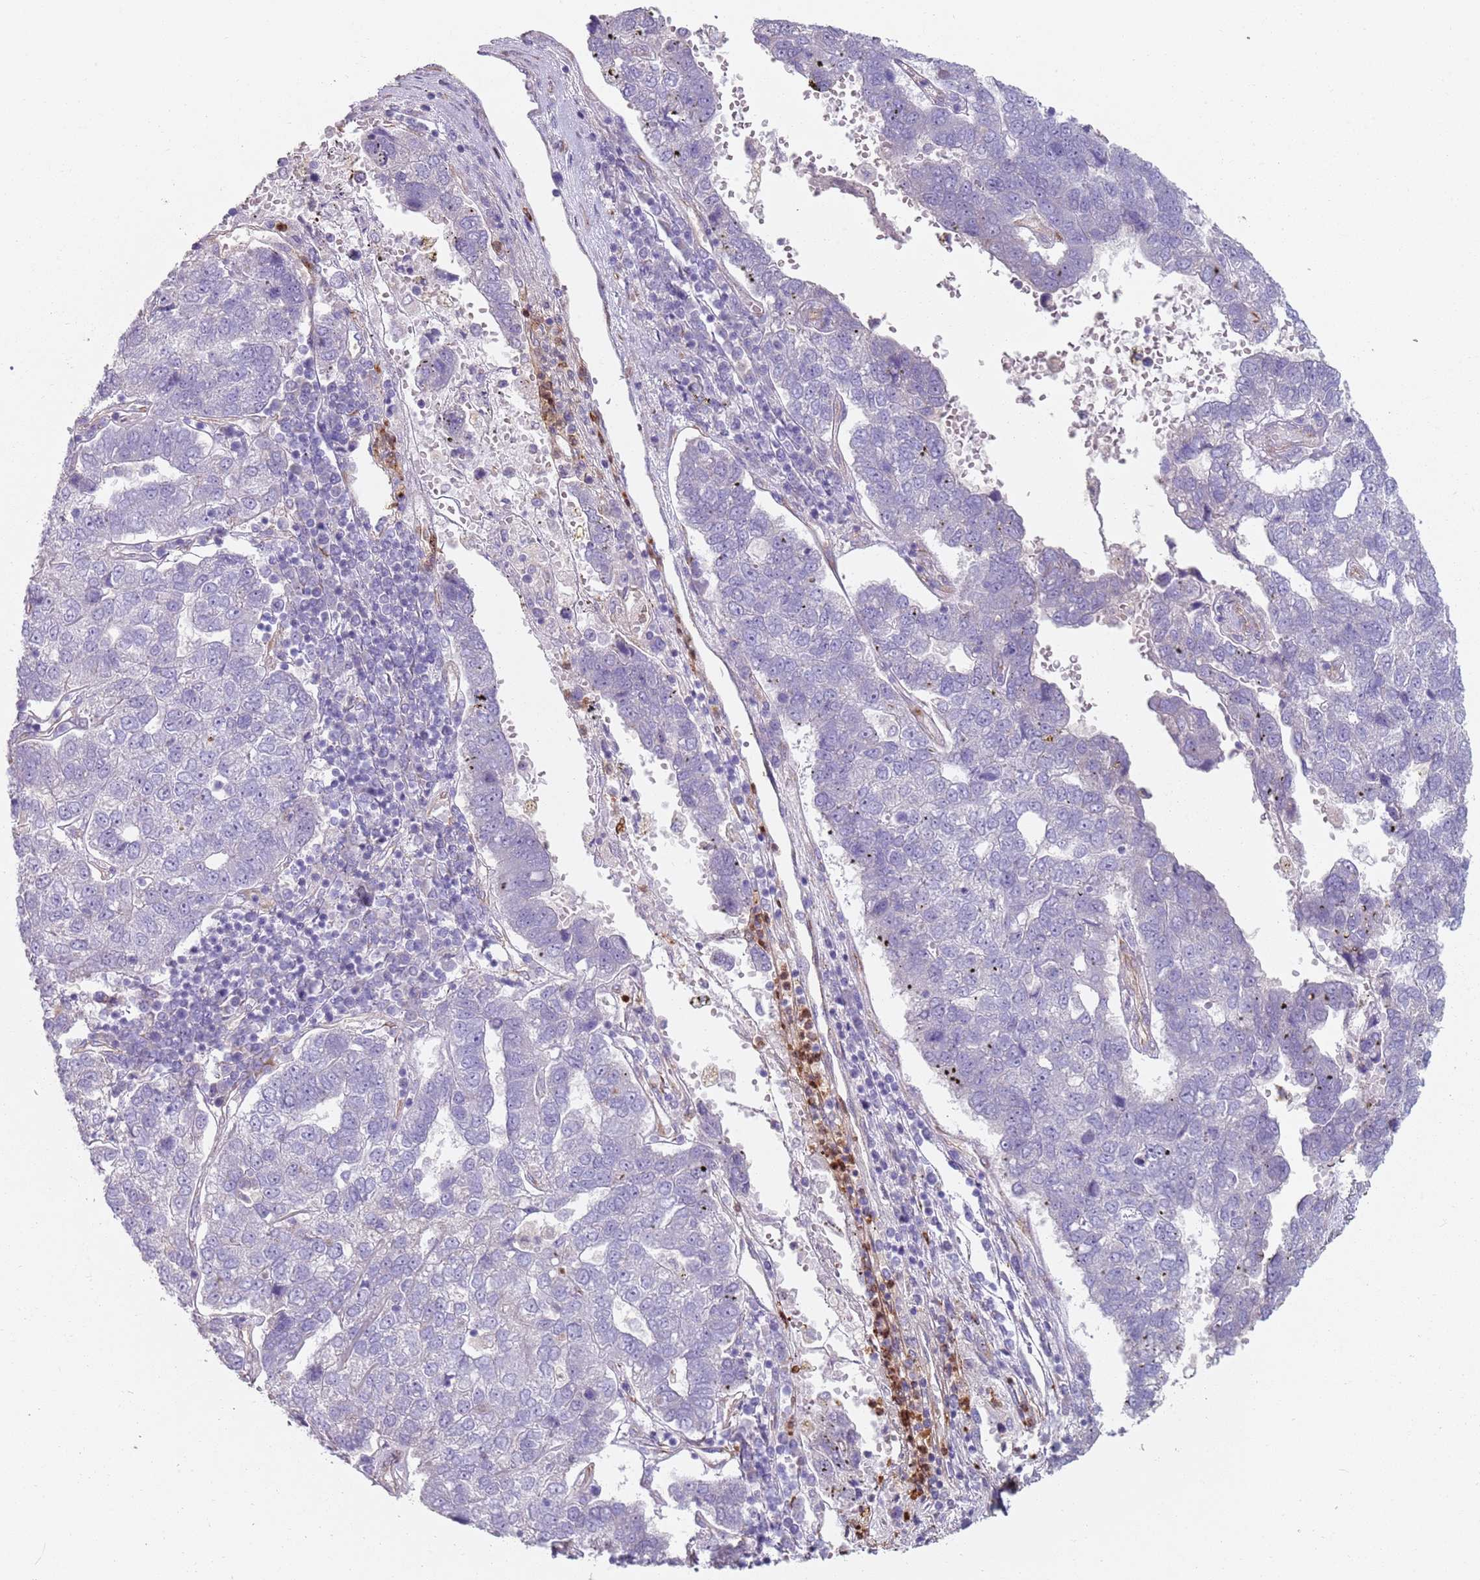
{"staining": {"intensity": "negative", "quantity": "none", "location": "none"}, "tissue": "pancreatic cancer", "cell_type": "Tumor cells", "image_type": "cancer", "snomed": [{"axis": "morphology", "description": "Adenocarcinoma, NOS"}, {"axis": "topography", "description": "Pancreas"}], "caption": "The photomicrograph reveals no staining of tumor cells in pancreatic cancer (adenocarcinoma). (Immunohistochemistry, brightfield microscopy, high magnification).", "gene": "PHLPP2", "patient": {"sex": "female", "age": 61}}